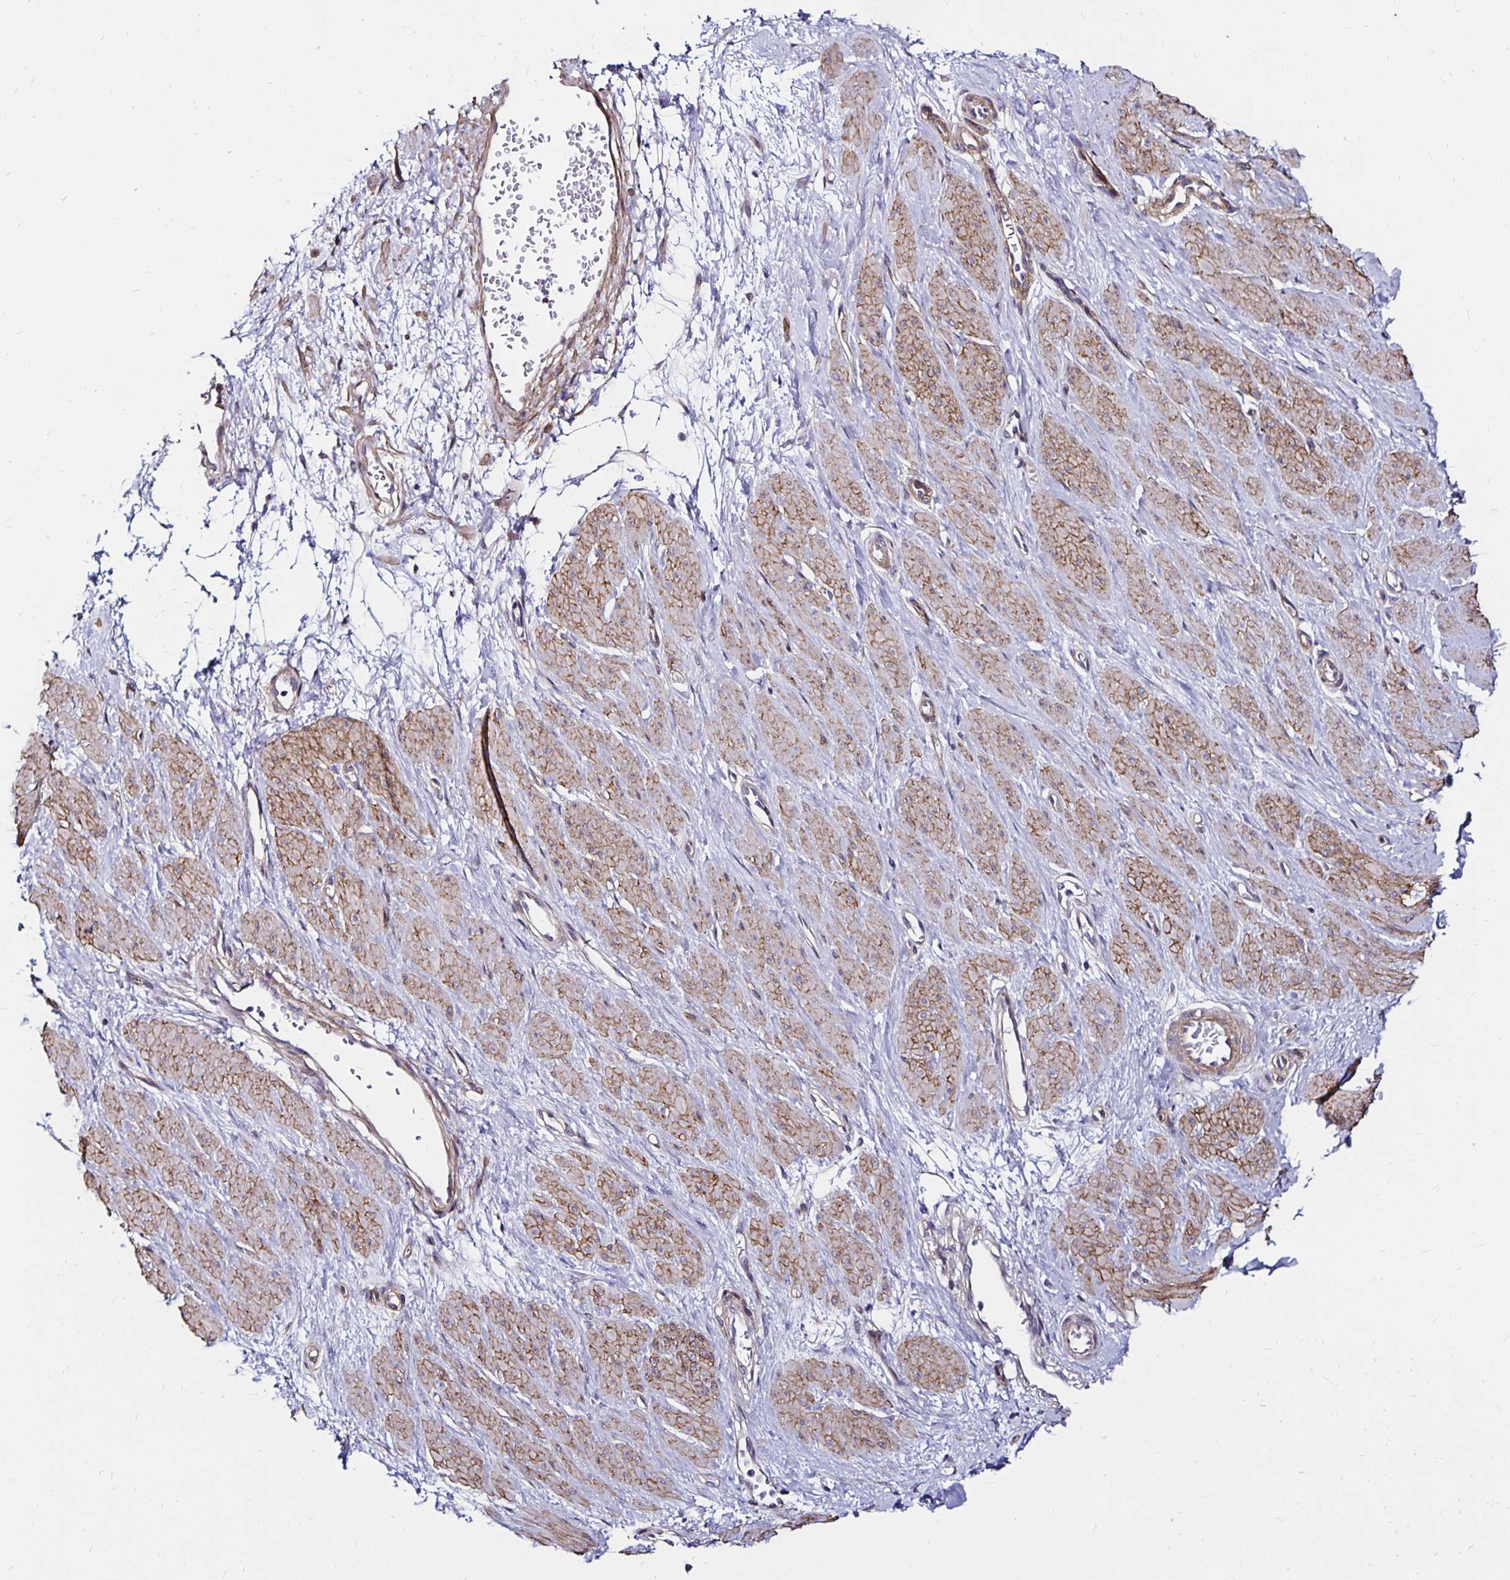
{"staining": {"intensity": "moderate", "quantity": "25%-75%", "location": "cytoplasmic/membranous"}, "tissue": "smooth muscle", "cell_type": "Smooth muscle cells", "image_type": "normal", "snomed": [{"axis": "morphology", "description": "Normal tissue, NOS"}, {"axis": "topography", "description": "Smooth muscle"}, {"axis": "topography", "description": "Uterus"}], "caption": "Immunohistochemistry (IHC) photomicrograph of normal smooth muscle stained for a protein (brown), which displays medium levels of moderate cytoplasmic/membranous expression in approximately 25%-75% of smooth muscle cells.", "gene": "ITGB1", "patient": {"sex": "female", "age": 39}}